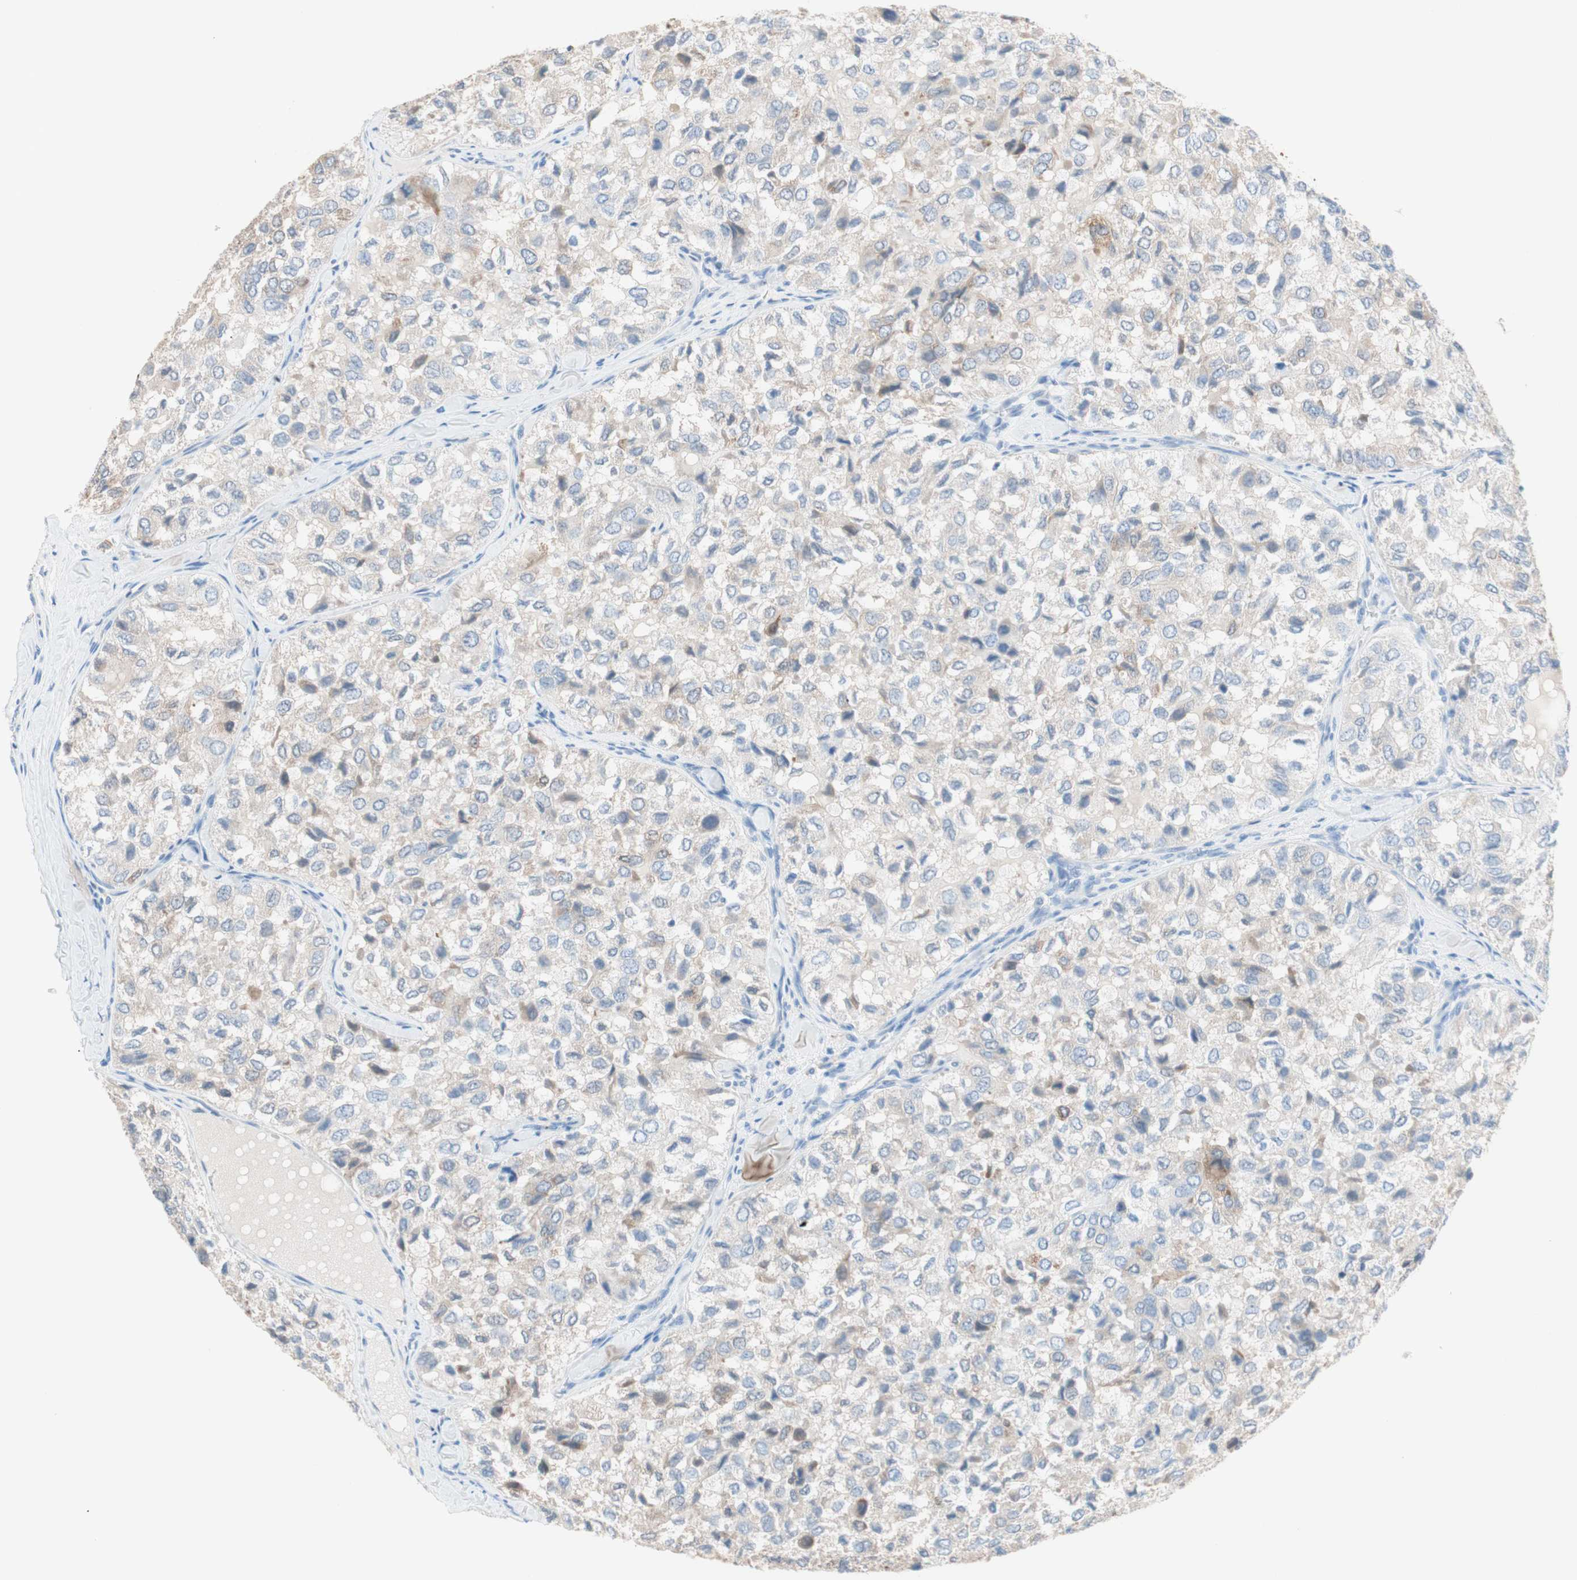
{"staining": {"intensity": "weak", "quantity": "25%-75%", "location": "cytoplasmic/membranous"}, "tissue": "thyroid cancer", "cell_type": "Tumor cells", "image_type": "cancer", "snomed": [{"axis": "morphology", "description": "Follicular adenoma carcinoma, NOS"}, {"axis": "topography", "description": "Thyroid gland"}], "caption": "A brown stain labels weak cytoplasmic/membranous positivity of a protein in human thyroid follicular adenoma carcinoma tumor cells.", "gene": "GLUL", "patient": {"sex": "male", "age": 75}}